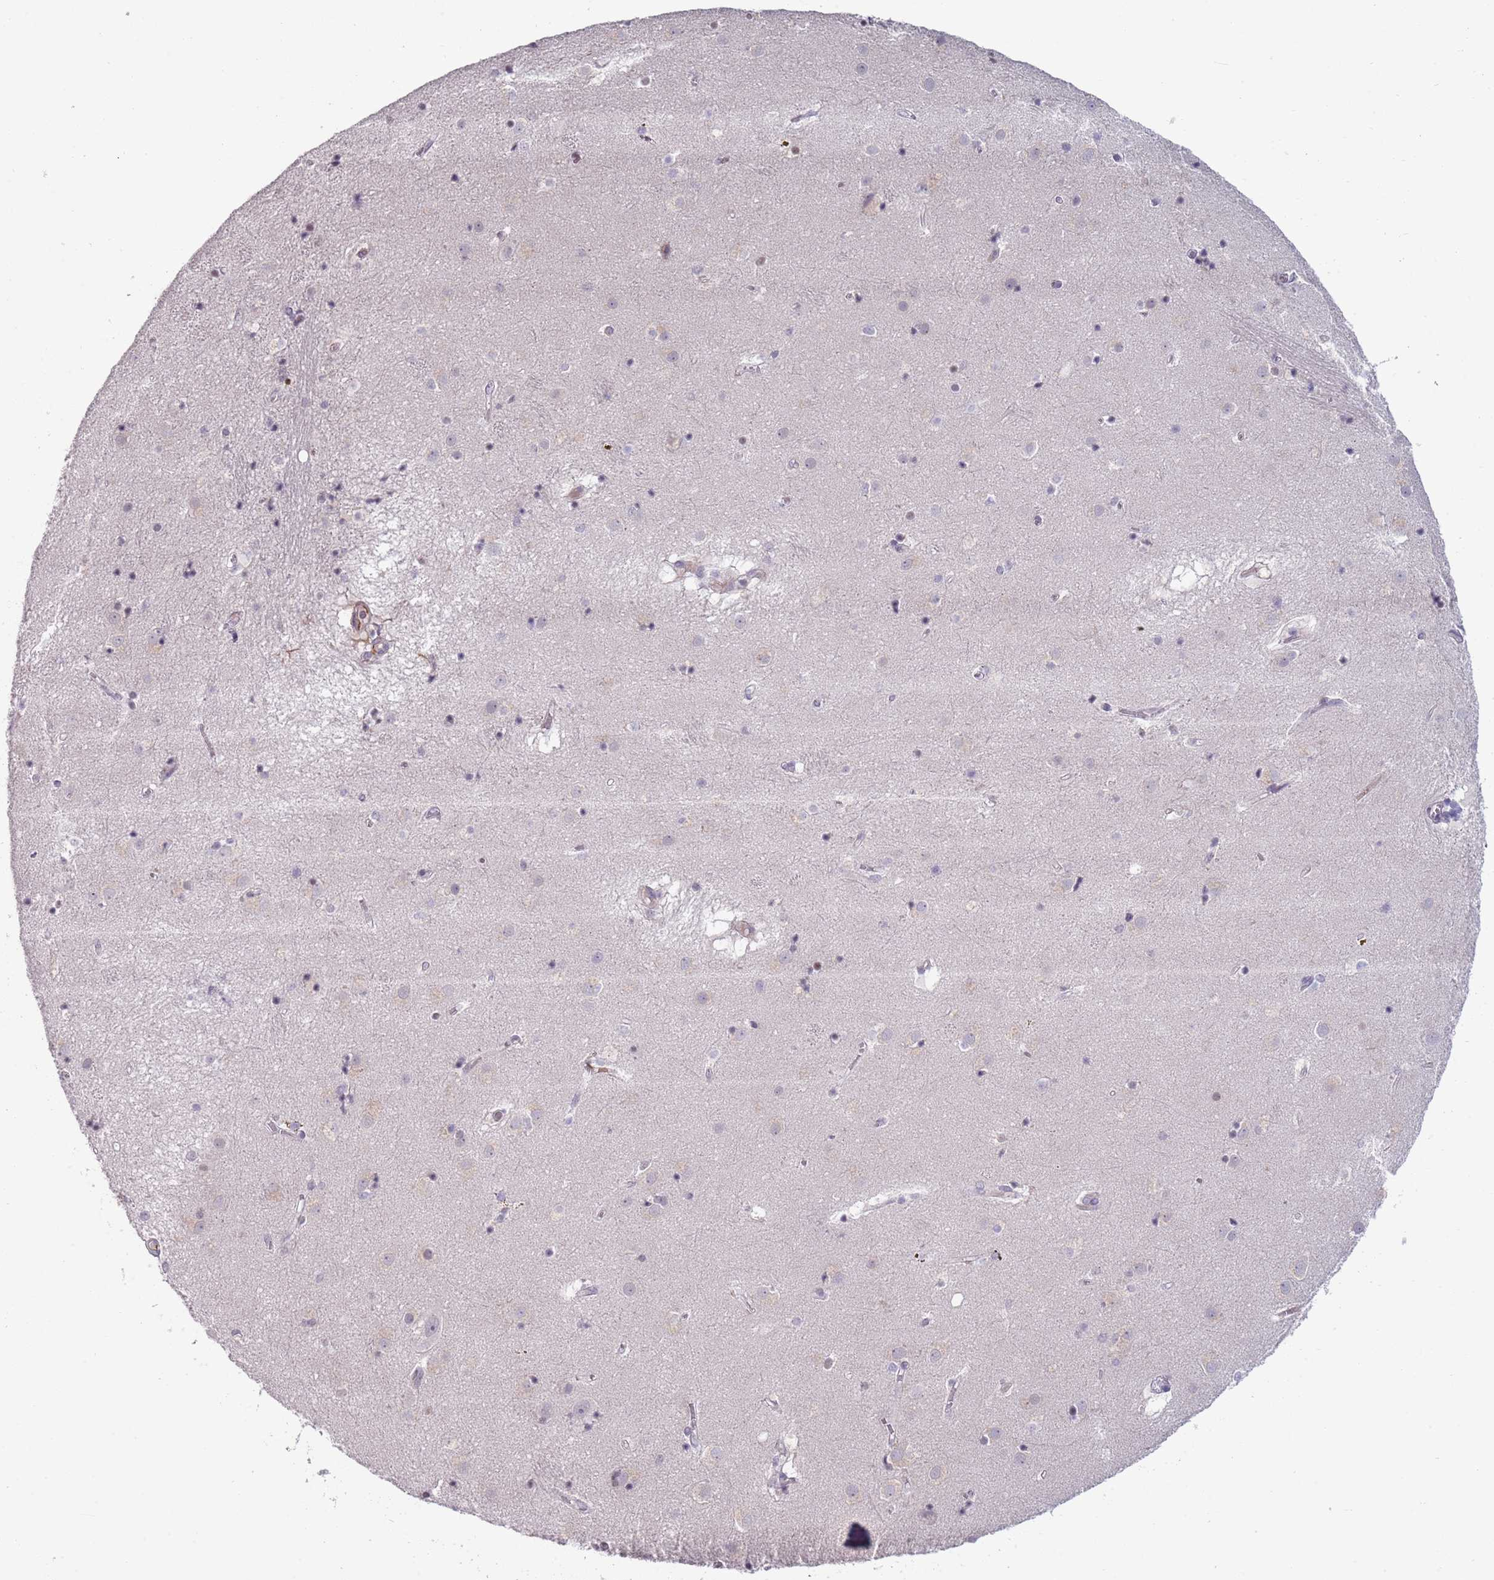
{"staining": {"intensity": "negative", "quantity": "none", "location": "none"}, "tissue": "caudate", "cell_type": "Glial cells", "image_type": "normal", "snomed": [{"axis": "morphology", "description": "Normal tissue, NOS"}, {"axis": "topography", "description": "Lateral ventricle wall"}], "caption": "Human caudate stained for a protein using IHC exhibits no expression in glial cells.", "gene": "ENSG00000271254", "patient": {"sex": "male", "age": 70}}